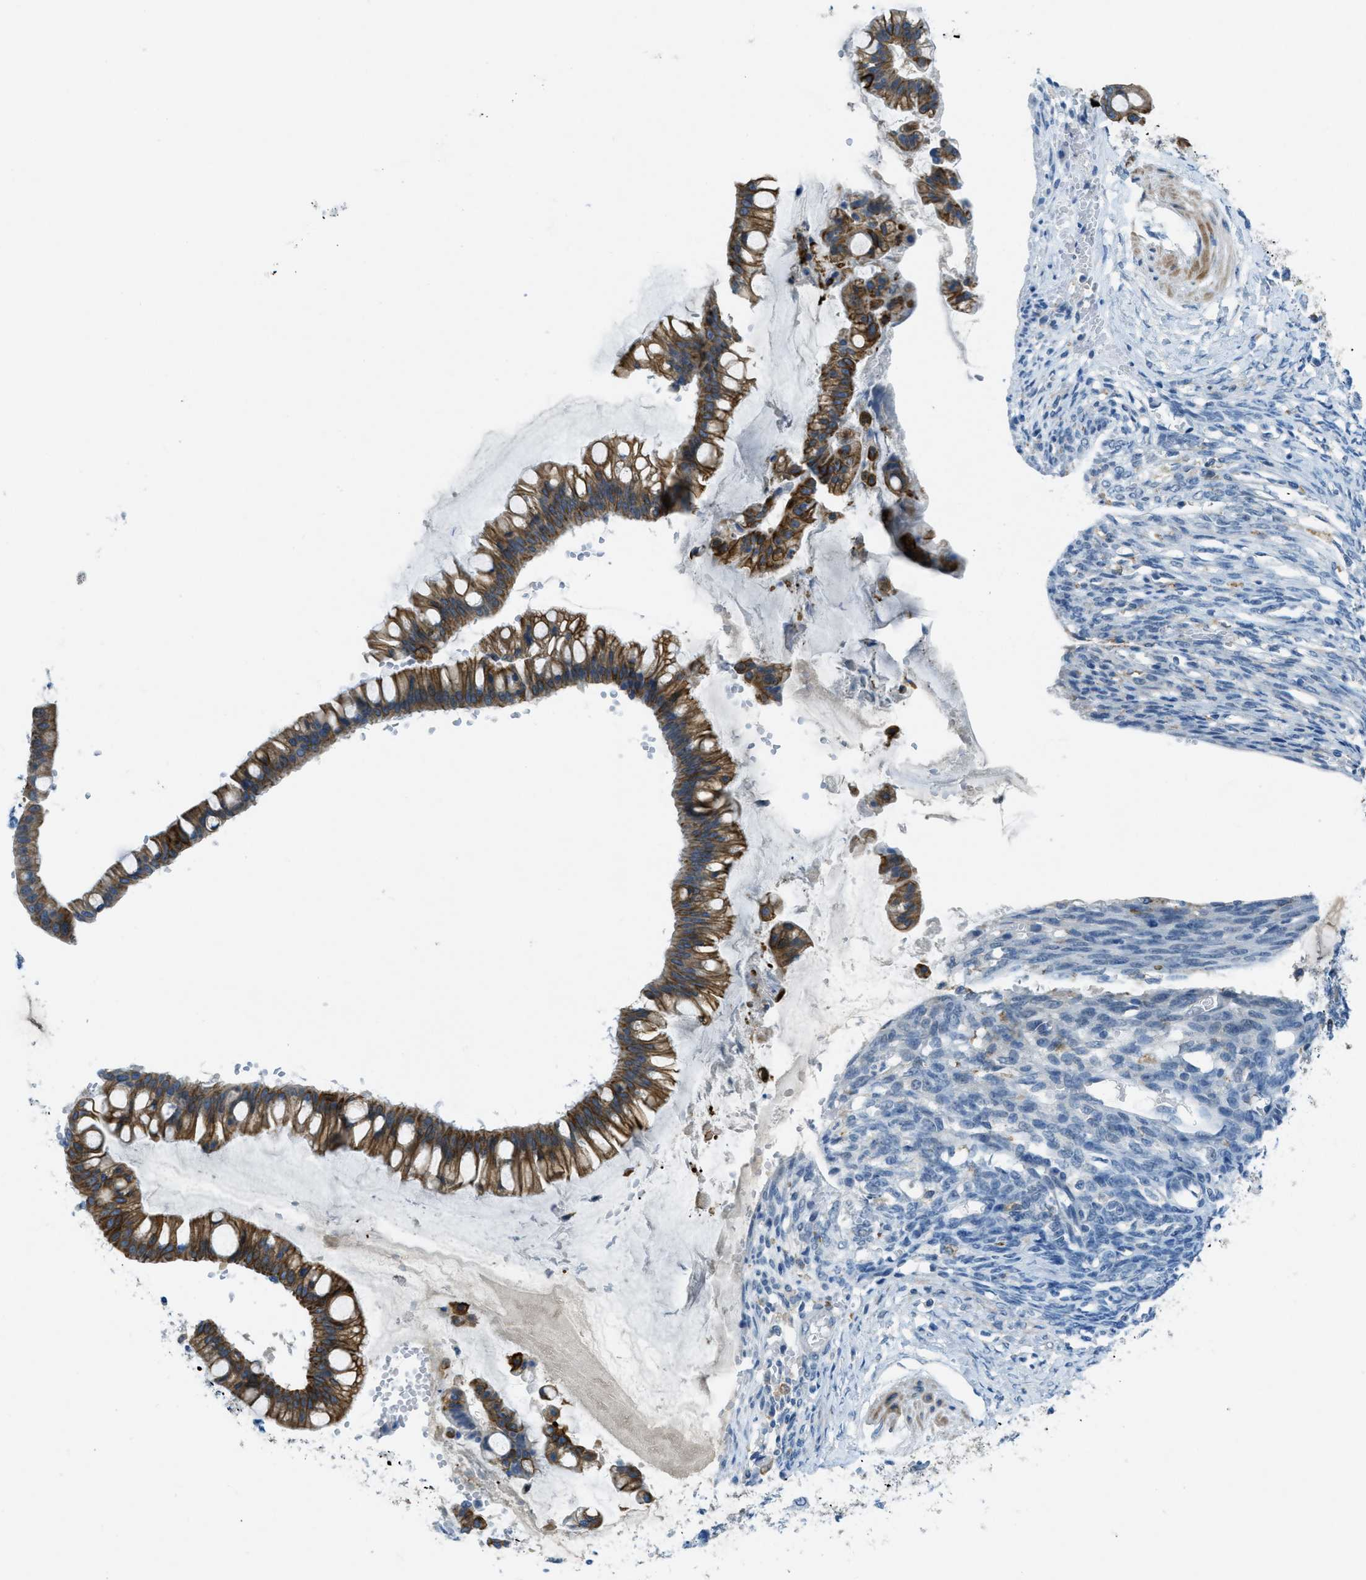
{"staining": {"intensity": "strong", "quantity": ">75%", "location": "cytoplasmic/membranous"}, "tissue": "ovarian cancer", "cell_type": "Tumor cells", "image_type": "cancer", "snomed": [{"axis": "morphology", "description": "Cystadenocarcinoma, mucinous, NOS"}, {"axis": "topography", "description": "Ovary"}], "caption": "About >75% of tumor cells in human ovarian cancer reveal strong cytoplasmic/membranous protein expression as visualized by brown immunohistochemical staining.", "gene": "KLHL8", "patient": {"sex": "female", "age": 73}}